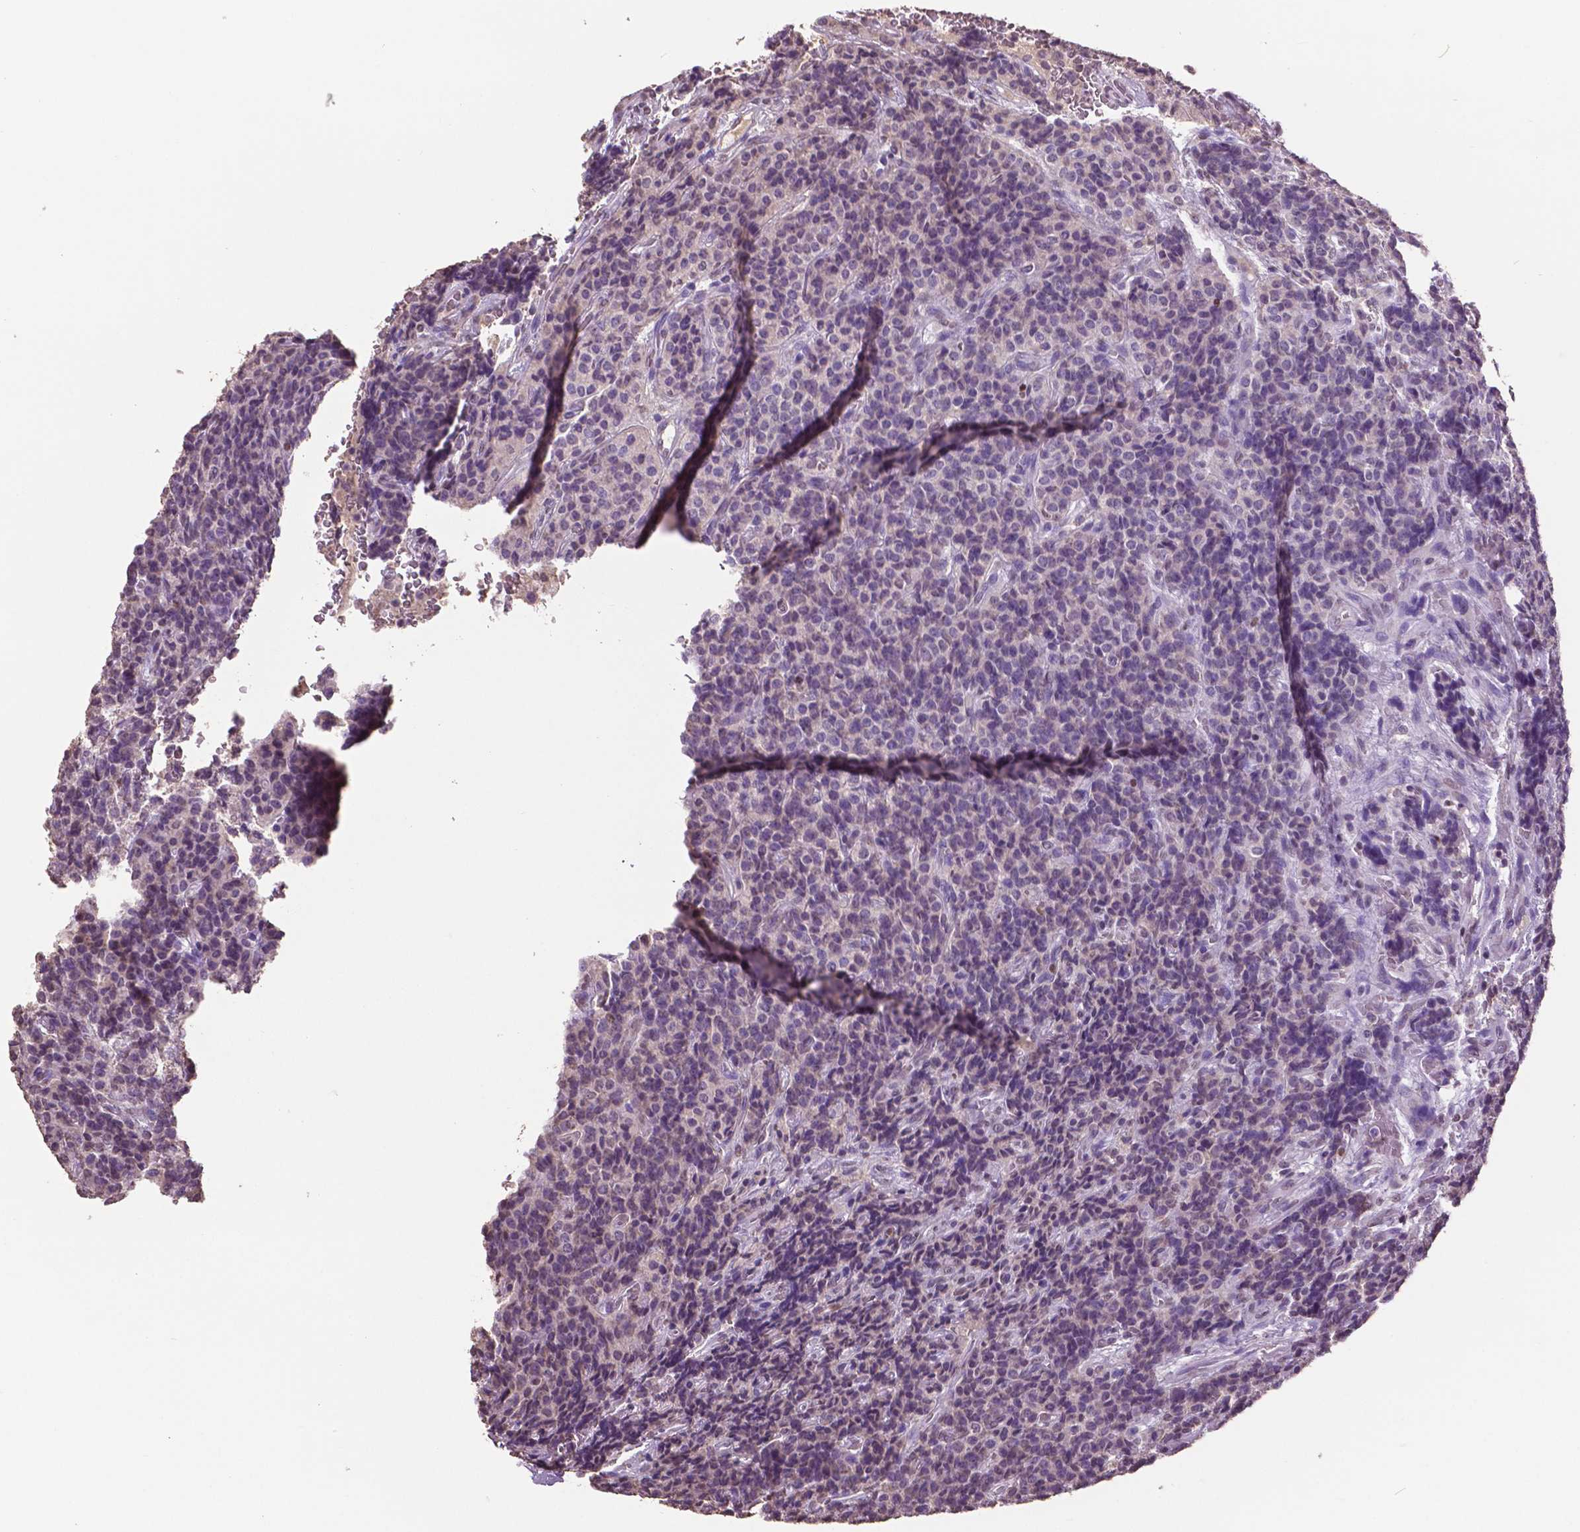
{"staining": {"intensity": "negative", "quantity": "none", "location": "none"}, "tissue": "carcinoid", "cell_type": "Tumor cells", "image_type": "cancer", "snomed": [{"axis": "morphology", "description": "Carcinoid, malignant, NOS"}, {"axis": "topography", "description": "Pancreas"}], "caption": "DAB (3,3'-diaminobenzidine) immunohistochemical staining of carcinoid displays no significant positivity in tumor cells.", "gene": "RUNX3", "patient": {"sex": "male", "age": 36}}